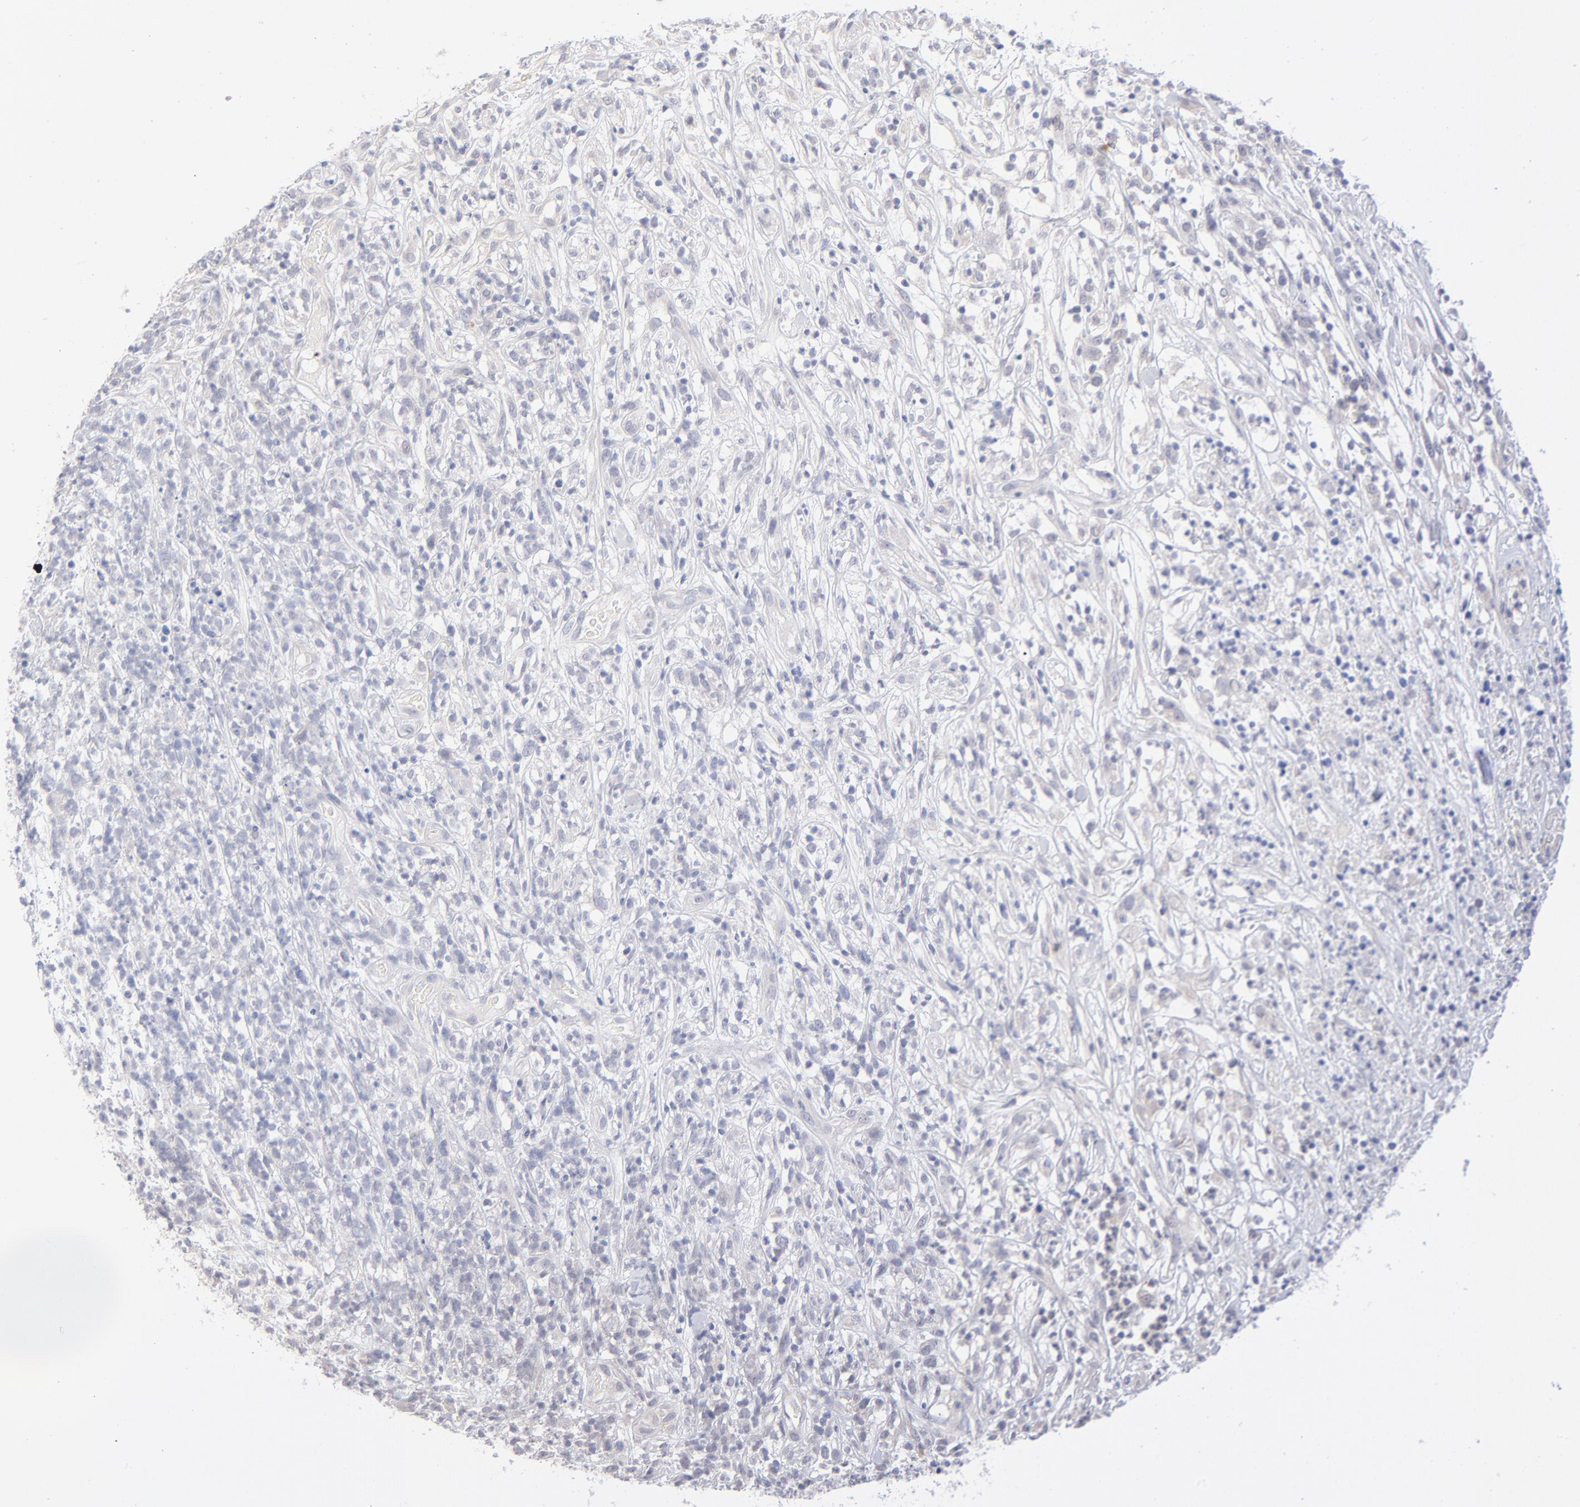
{"staining": {"intensity": "negative", "quantity": "none", "location": "none"}, "tissue": "lymphoma", "cell_type": "Tumor cells", "image_type": "cancer", "snomed": [{"axis": "morphology", "description": "Malignant lymphoma, non-Hodgkin's type, High grade"}, {"axis": "topography", "description": "Lymph node"}], "caption": "Histopathology image shows no protein staining in tumor cells of lymphoma tissue. The staining was performed using DAB to visualize the protein expression in brown, while the nuclei were stained in blue with hematoxylin (Magnification: 20x).", "gene": "ONECUT1", "patient": {"sex": "female", "age": 73}}